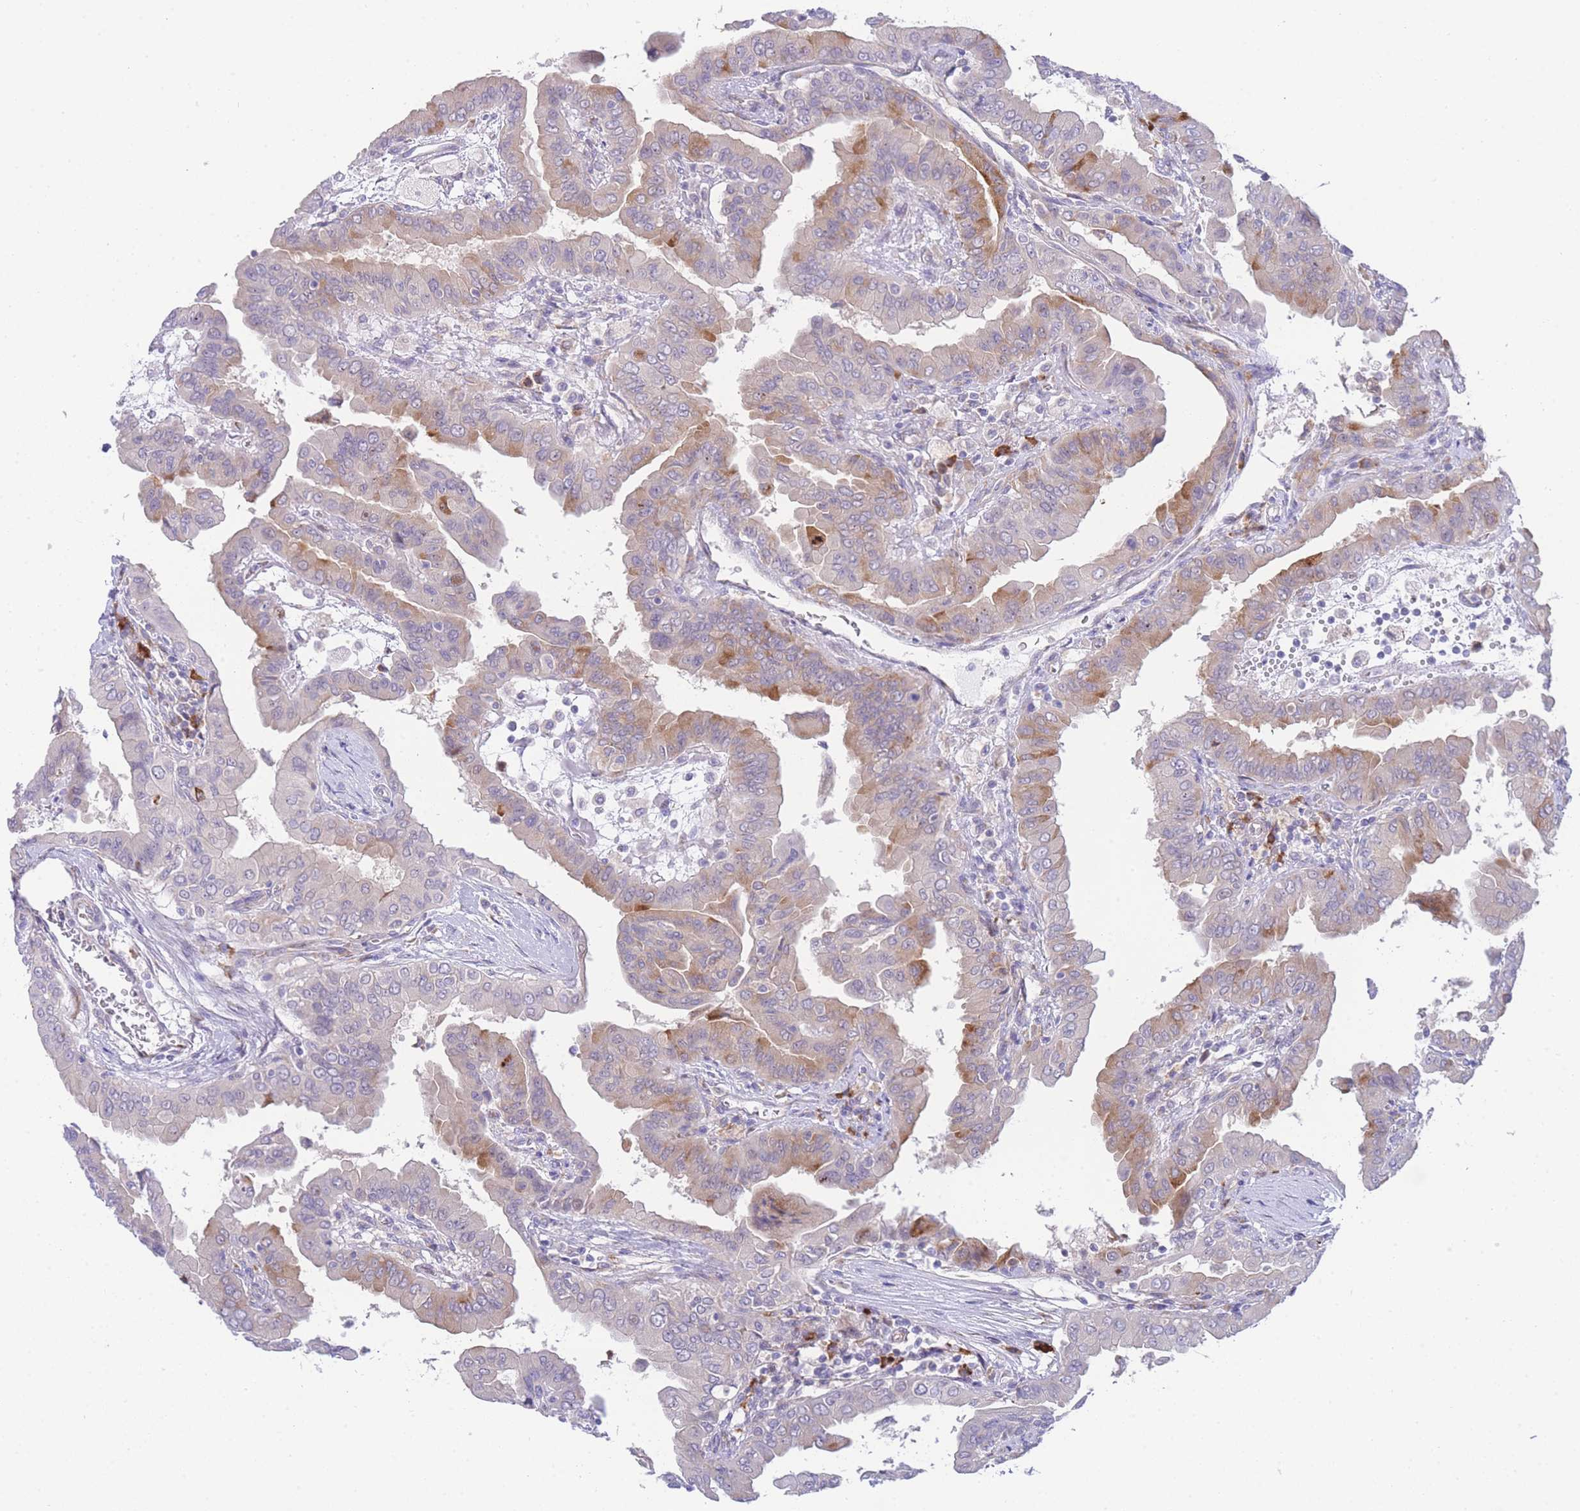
{"staining": {"intensity": "moderate", "quantity": "<25%", "location": "cytoplasmic/membranous"}, "tissue": "thyroid cancer", "cell_type": "Tumor cells", "image_type": "cancer", "snomed": [{"axis": "morphology", "description": "Papillary adenocarcinoma, NOS"}, {"axis": "topography", "description": "Thyroid gland"}], "caption": "A brown stain labels moderate cytoplasmic/membranous staining of a protein in papillary adenocarcinoma (thyroid) tumor cells.", "gene": "ZNF510", "patient": {"sex": "male", "age": 33}}